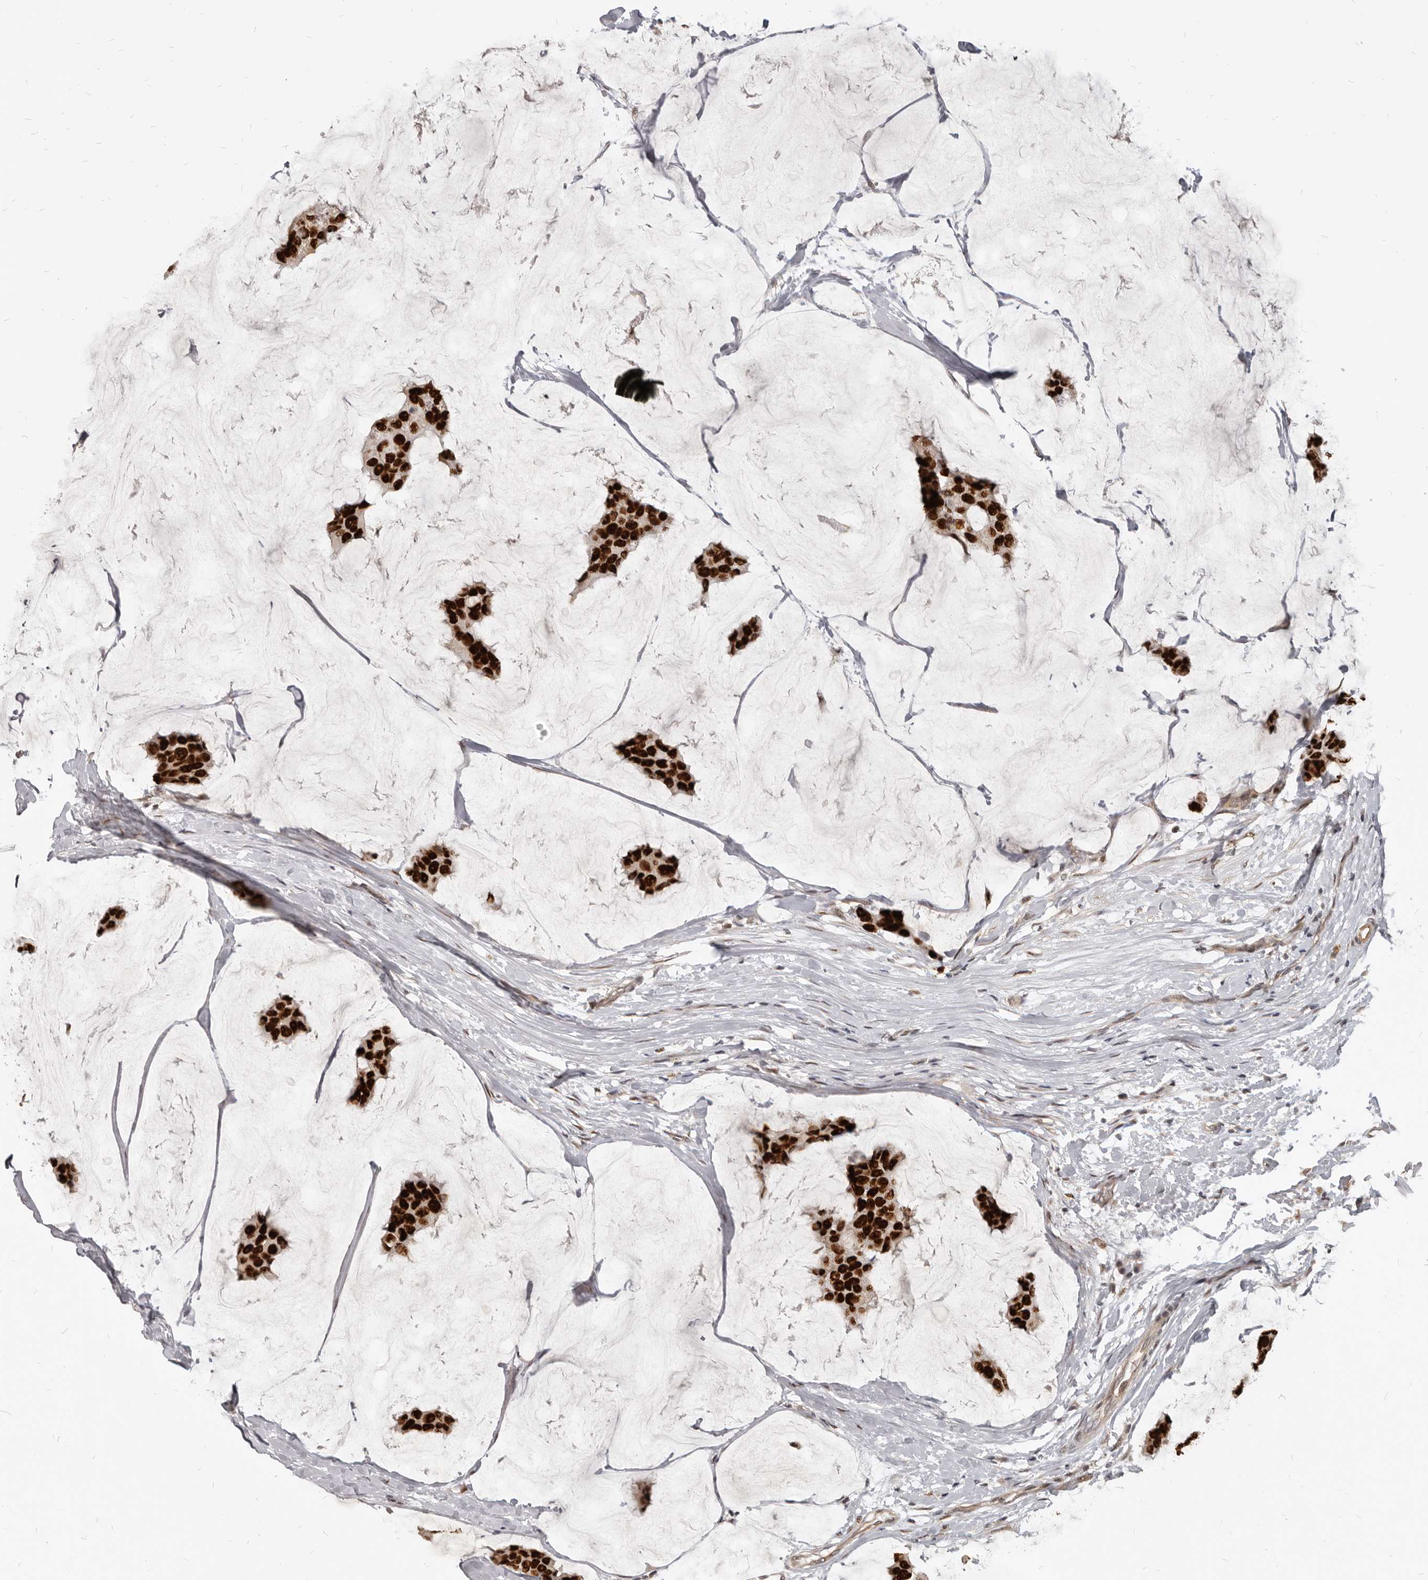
{"staining": {"intensity": "strong", "quantity": ">75%", "location": "nuclear"}, "tissue": "breast cancer", "cell_type": "Tumor cells", "image_type": "cancer", "snomed": [{"axis": "morphology", "description": "Normal tissue, NOS"}, {"axis": "morphology", "description": "Duct carcinoma"}, {"axis": "topography", "description": "Breast"}], "caption": "Human breast intraductal carcinoma stained with a protein marker displays strong staining in tumor cells.", "gene": "ATF5", "patient": {"sex": "female", "age": 50}}